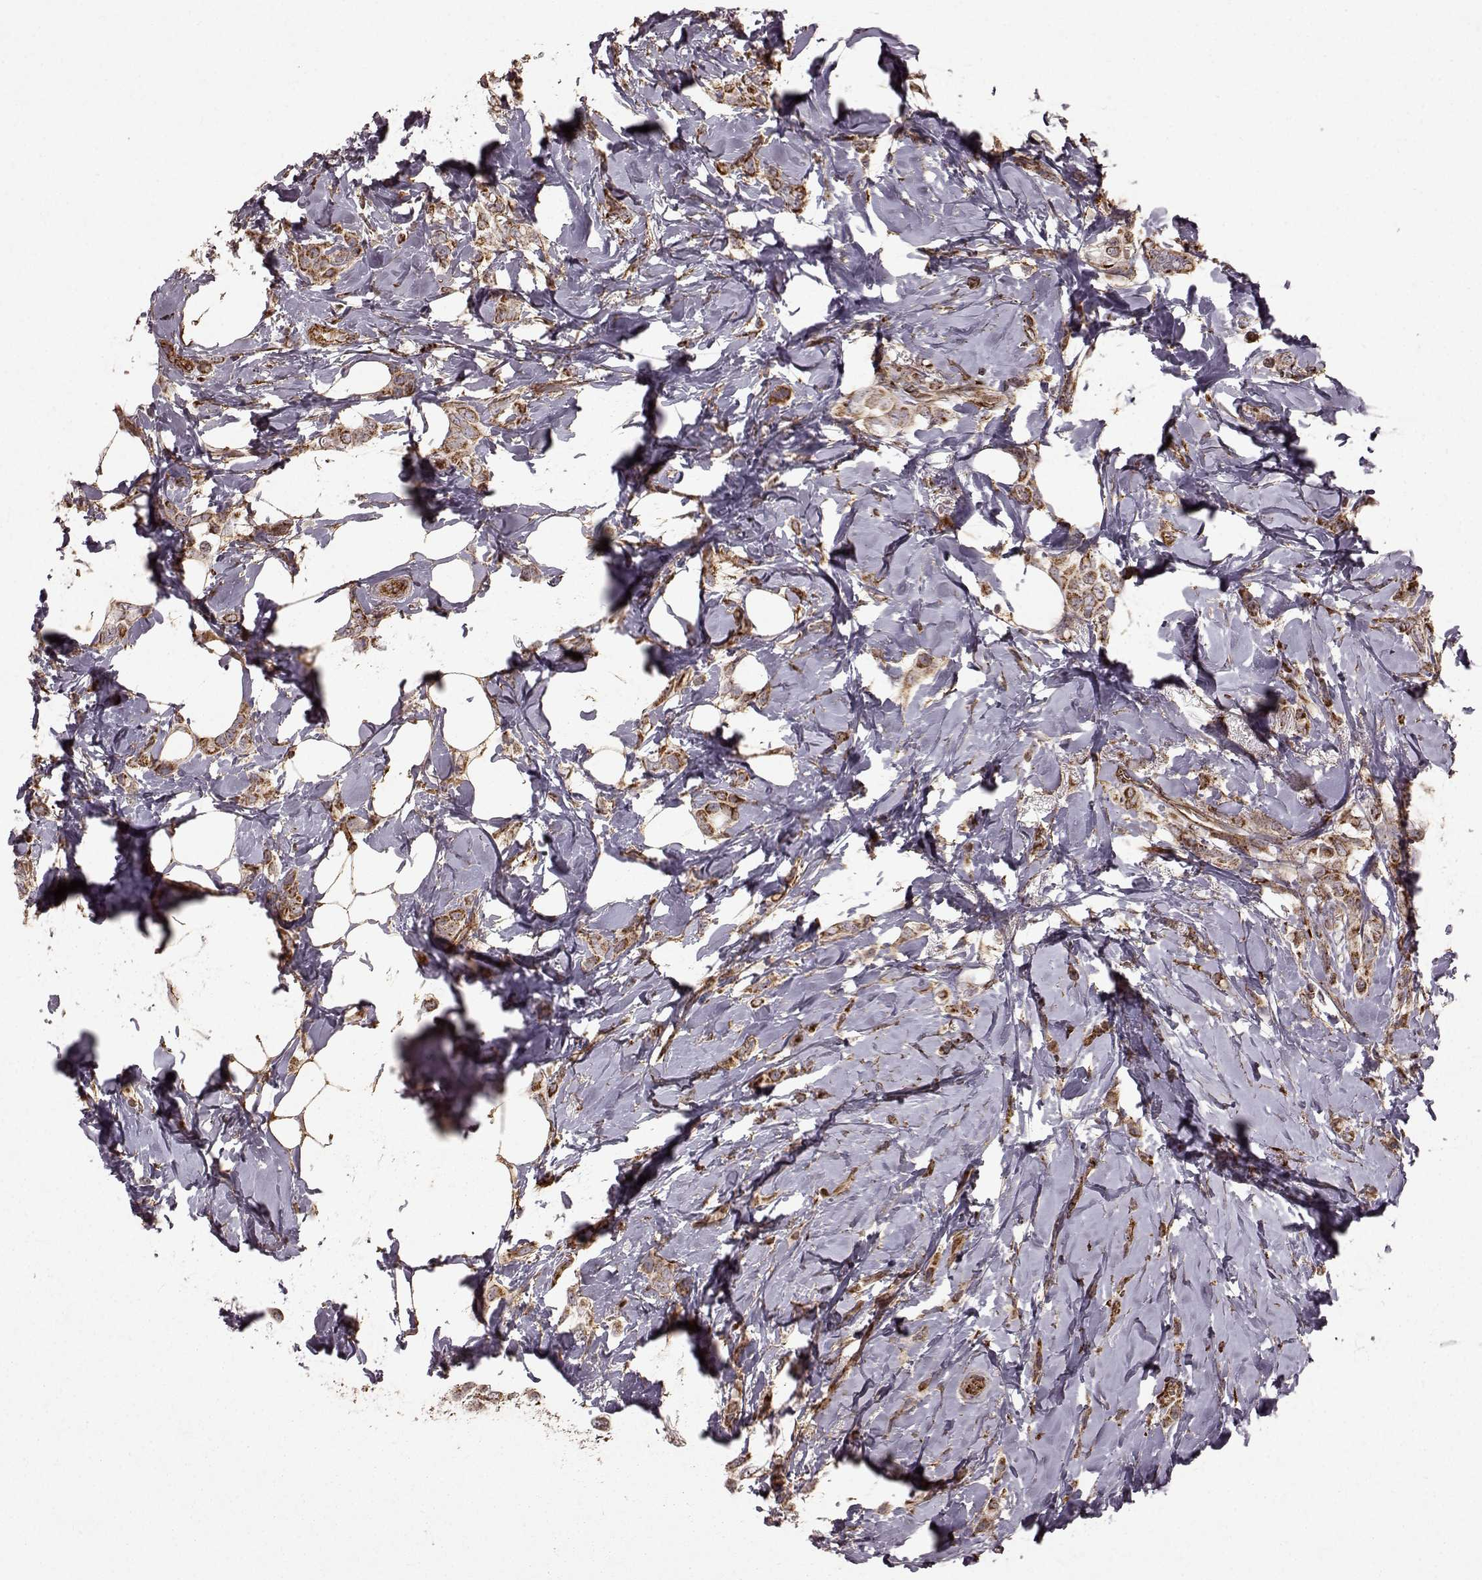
{"staining": {"intensity": "weak", "quantity": ">75%", "location": "cytoplasmic/membranous"}, "tissue": "breast cancer", "cell_type": "Tumor cells", "image_type": "cancer", "snomed": [{"axis": "morphology", "description": "Lobular carcinoma"}, {"axis": "topography", "description": "Breast"}], "caption": "Protein expression analysis of human breast lobular carcinoma reveals weak cytoplasmic/membranous positivity in about >75% of tumor cells. The protein is stained brown, and the nuclei are stained in blue (DAB IHC with brightfield microscopy, high magnification).", "gene": "FXN", "patient": {"sex": "female", "age": 66}}